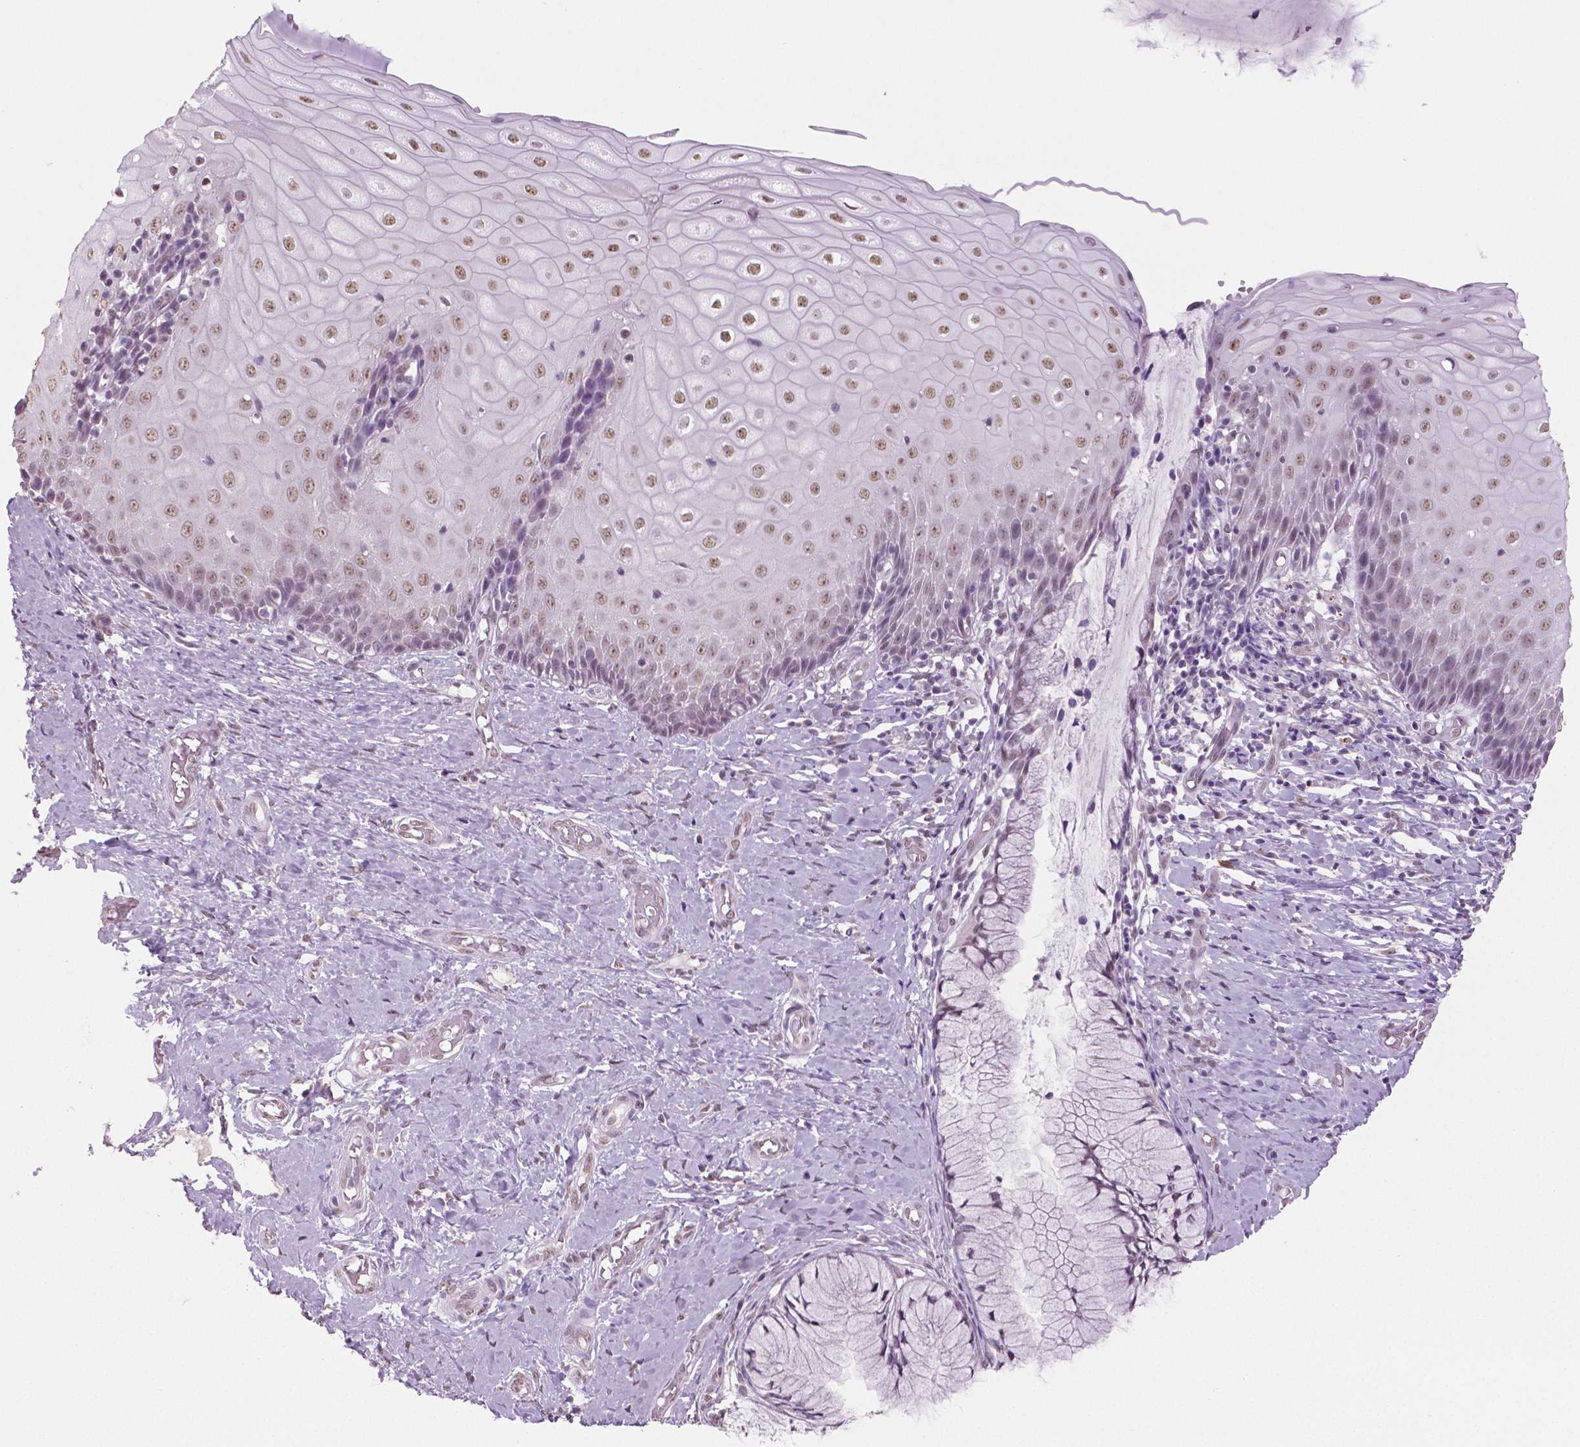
{"staining": {"intensity": "negative", "quantity": "none", "location": "none"}, "tissue": "cervix", "cell_type": "Glandular cells", "image_type": "normal", "snomed": [{"axis": "morphology", "description": "Normal tissue, NOS"}, {"axis": "topography", "description": "Cervix"}], "caption": "A histopathology image of cervix stained for a protein demonstrates no brown staining in glandular cells. (Immunohistochemistry, brightfield microscopy, high magnification).", "gene": "IGF2BP1", "patient": {"sex": "female", "age": 37}}